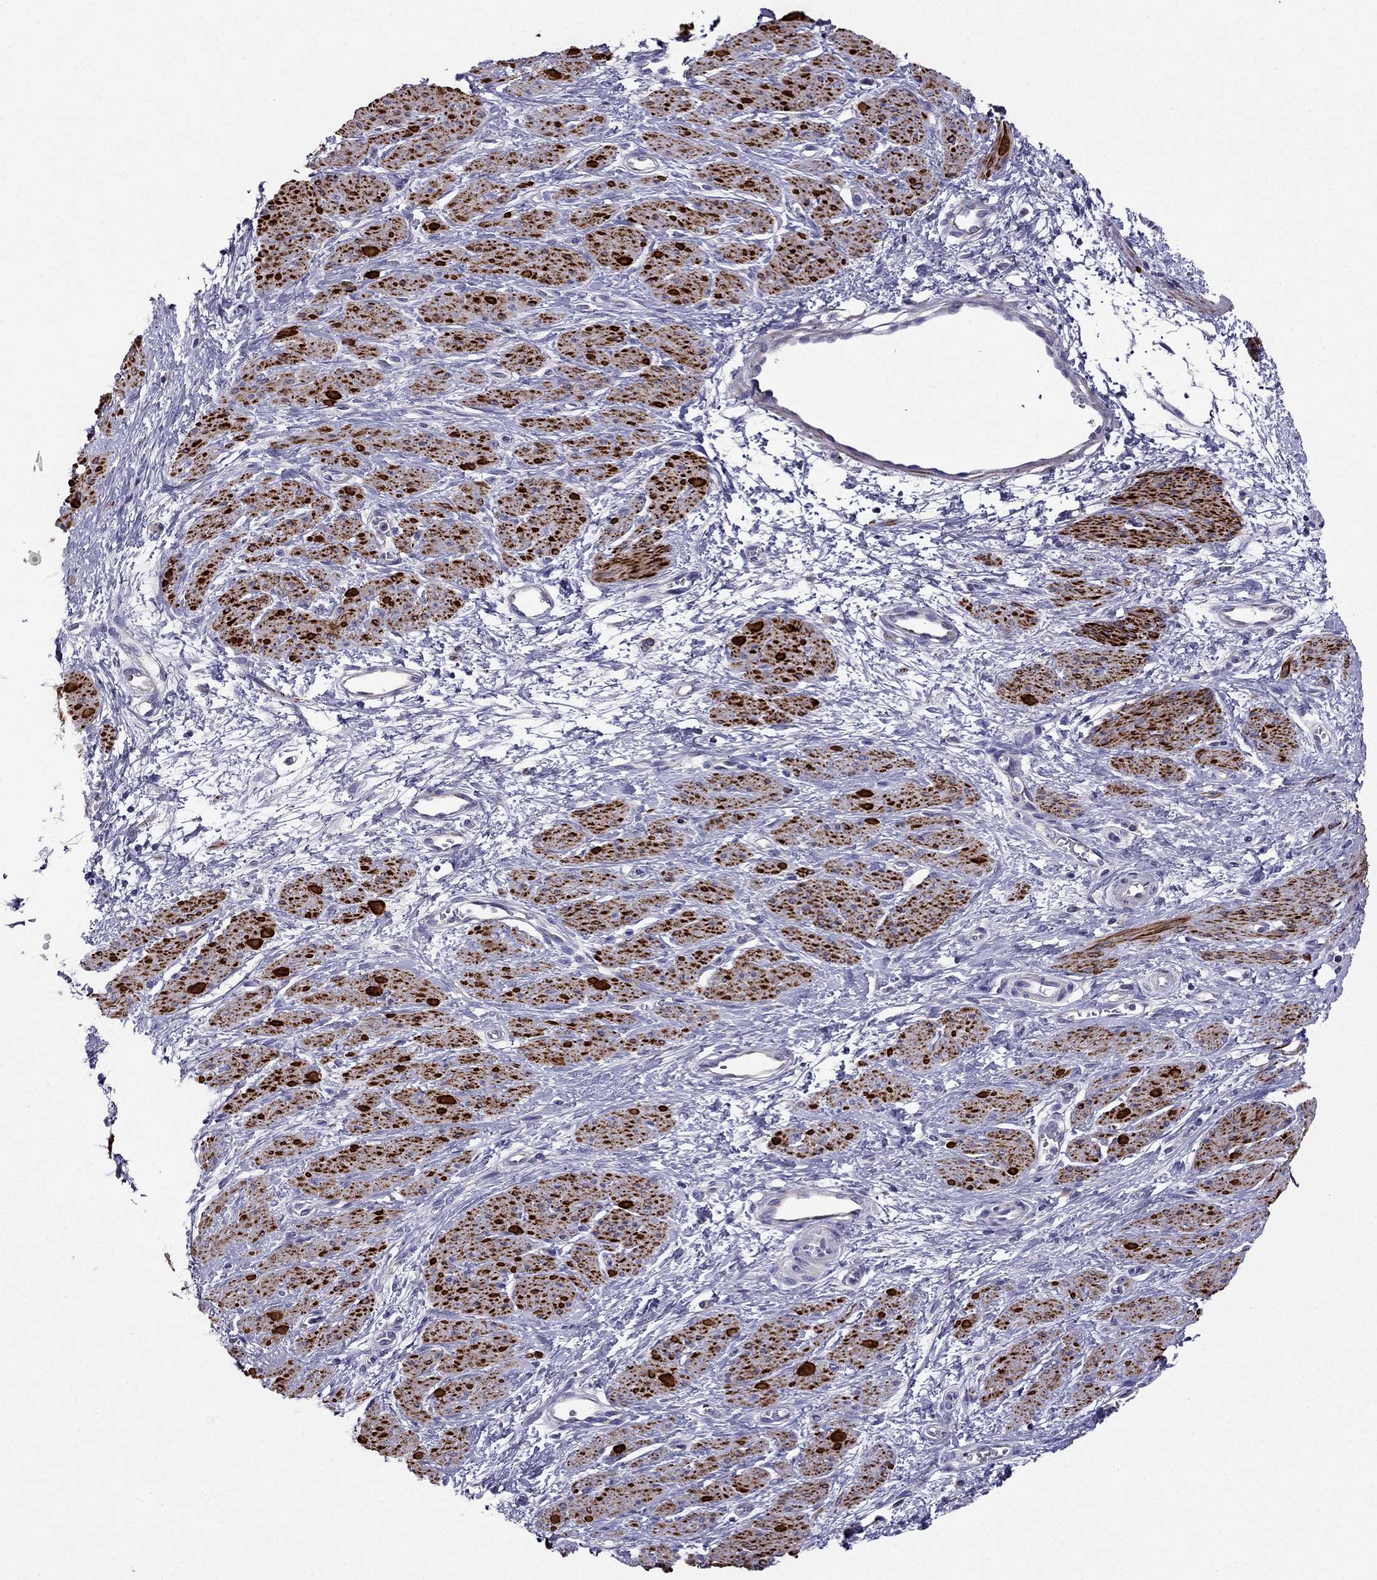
{"staining": {"intensity": "strong", "quantity": ">75%", "location": "cytoplasmic/membranous"}, "tissue": "smooth muscle", "cell_type": "Smooth muscle cells", "image_type": "normal", "snomed": [{"axis": "morphology", "description": "Normal tissue, NOS"}, {"axis": "topography", "description": "Smooth muscle"}, {"axis": "topography", "description": "Uterus"}], "caption": "The photomicrograph displays staining of normal smooth muscle, revealing strong cytoplasmic/membranous protein staining (brown color) within smooth muscle cells.", "gene": "DSC1", "patient": {"sex": "female", "age": 39}}